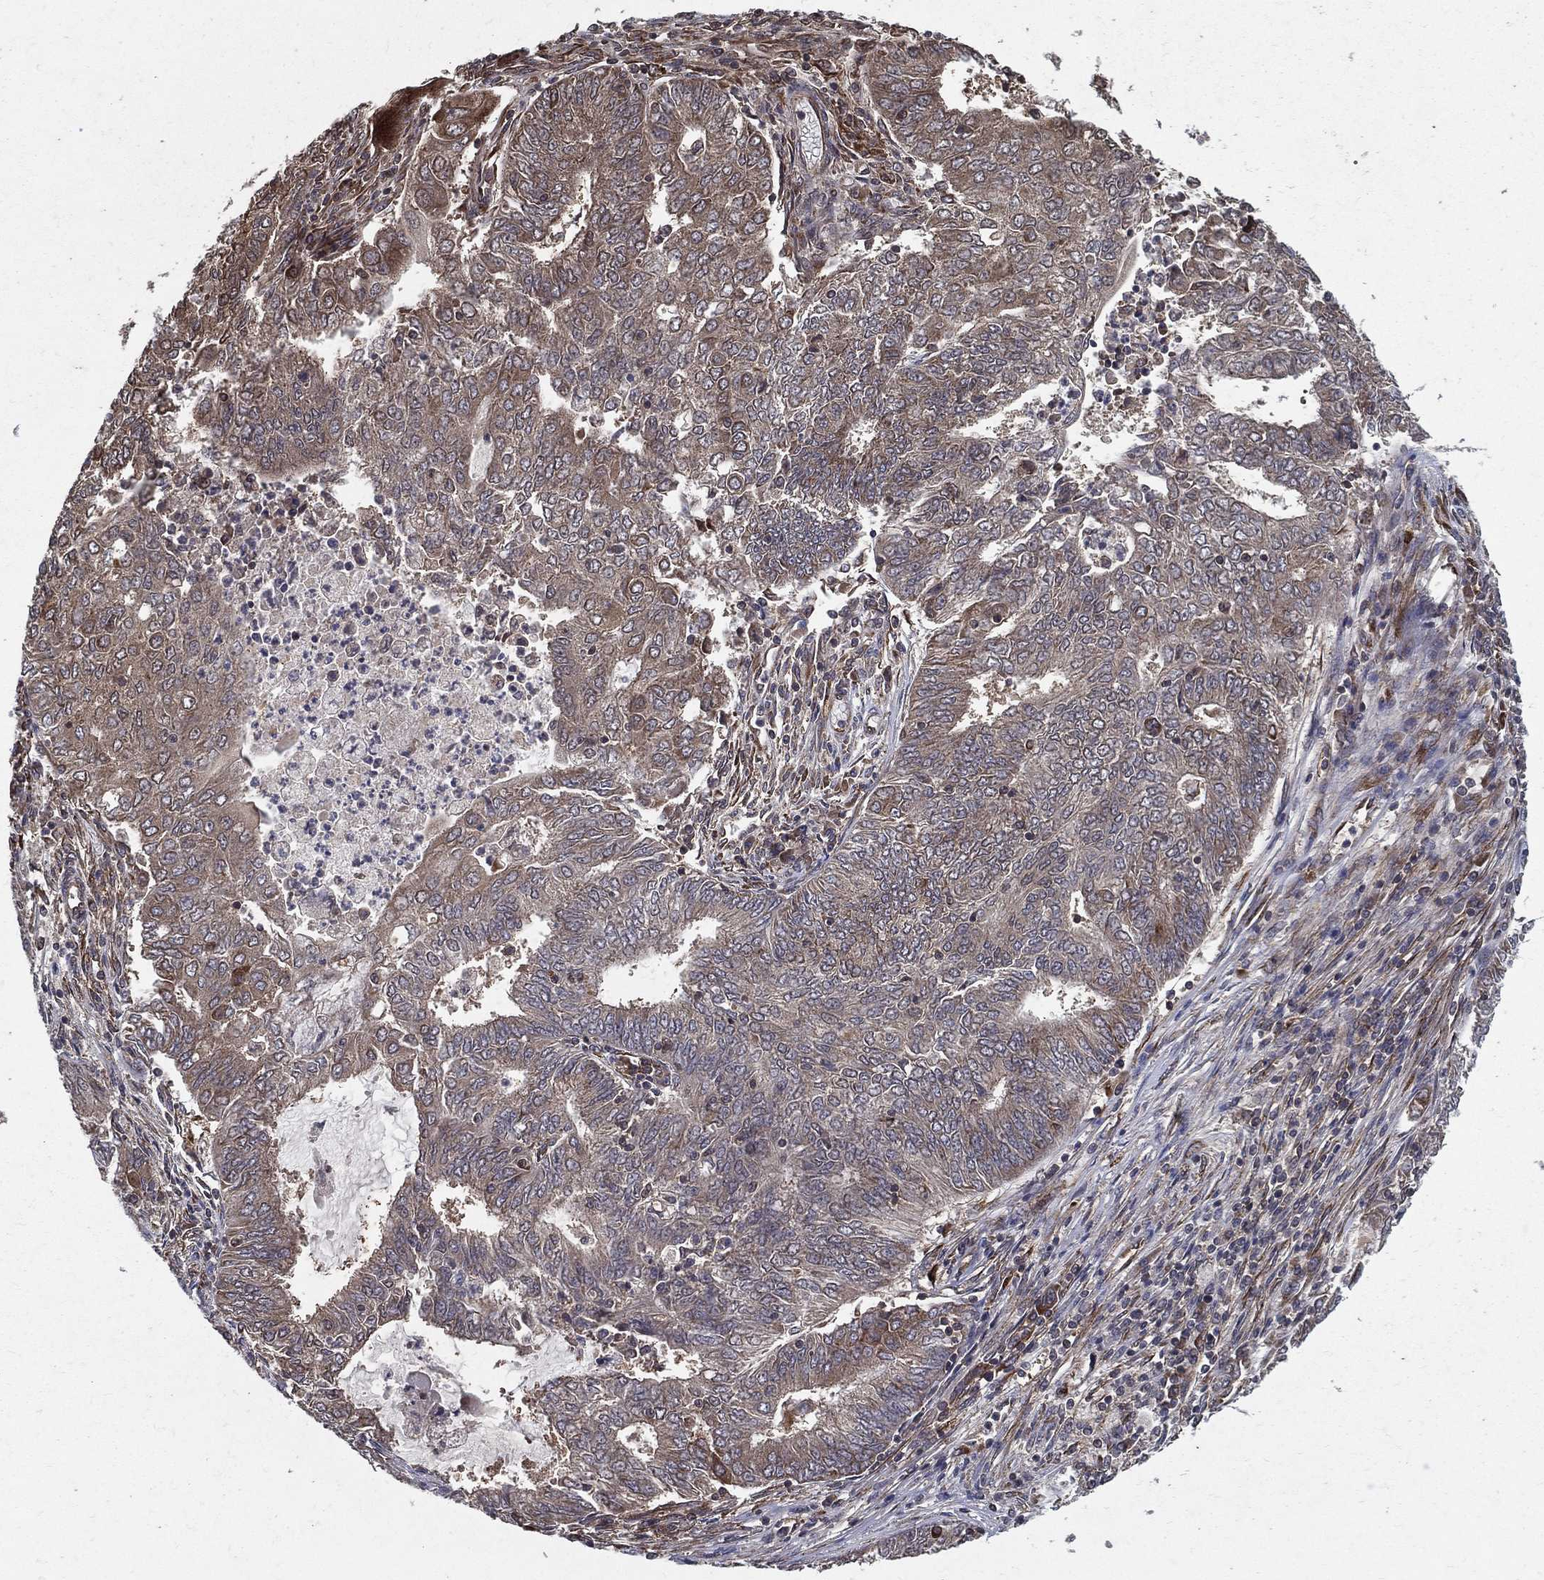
{"staining": {"intensity": "weak", "quantity": ">75%", "location": "cytoplasmic/membranous"}, "tissue": "endometrial cancer", "cell_type": "Tumor cells", "image_type": "cancer", "snomed": [{"axis": "morphology", "description": "Adenocarcinoma, NOS"}, {"axis": "topography", "description": "Endometrium"}], "caption": "Endometrial cancer (adenocarcinoma) stained for a protein exhibits weak cytoplasmic/membranous positivity in tumor cells.", "gene": "CERS2", "patient": {"sex": "female", "age": 62}}